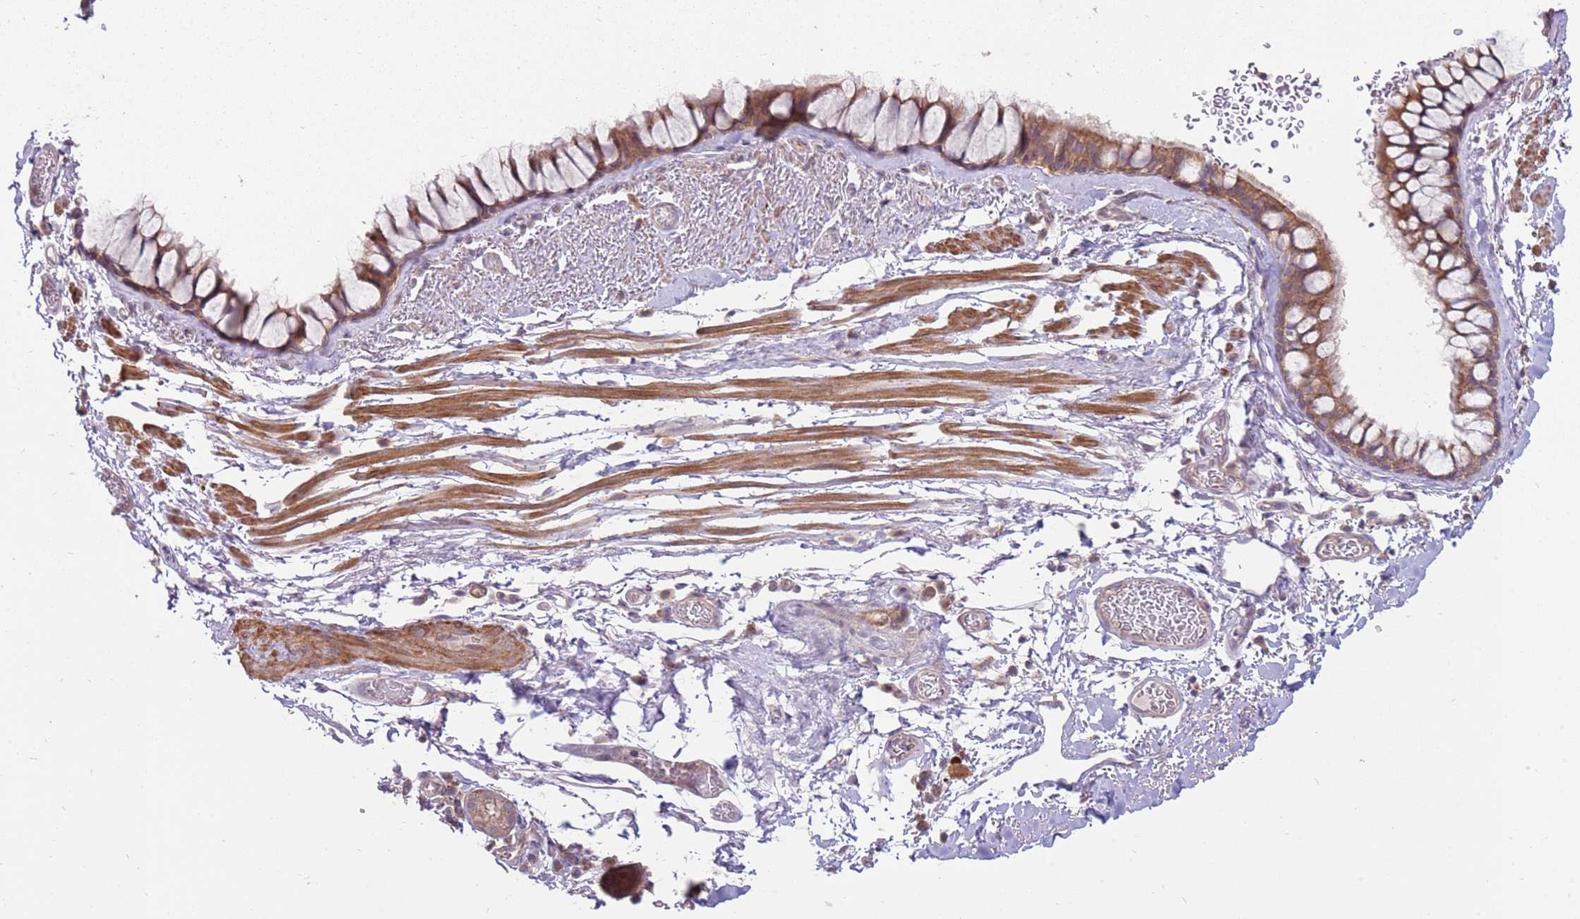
{"staining": {"intensity": "moderate", "quantity": ">75%", "location": "cytoplasmic/membranous"}, "tissue": "bronchus", "cell_type": "Respiratory epithelial cells", "image_type": "normal", "snomed": [{"axis": "morphology", "description": "Normal tissue, NOS"}, {"axis": "topography", "description": "Bronchus"}], "caption": "Respiratory epithelial cells demonstrate medium levels of moderate cytoplasmic/membranous positivity in about >75% of cells in unremarkable human bronchus.", "gene": "SPATA31D1", "patient": {"sex": "male", "age": 65}}